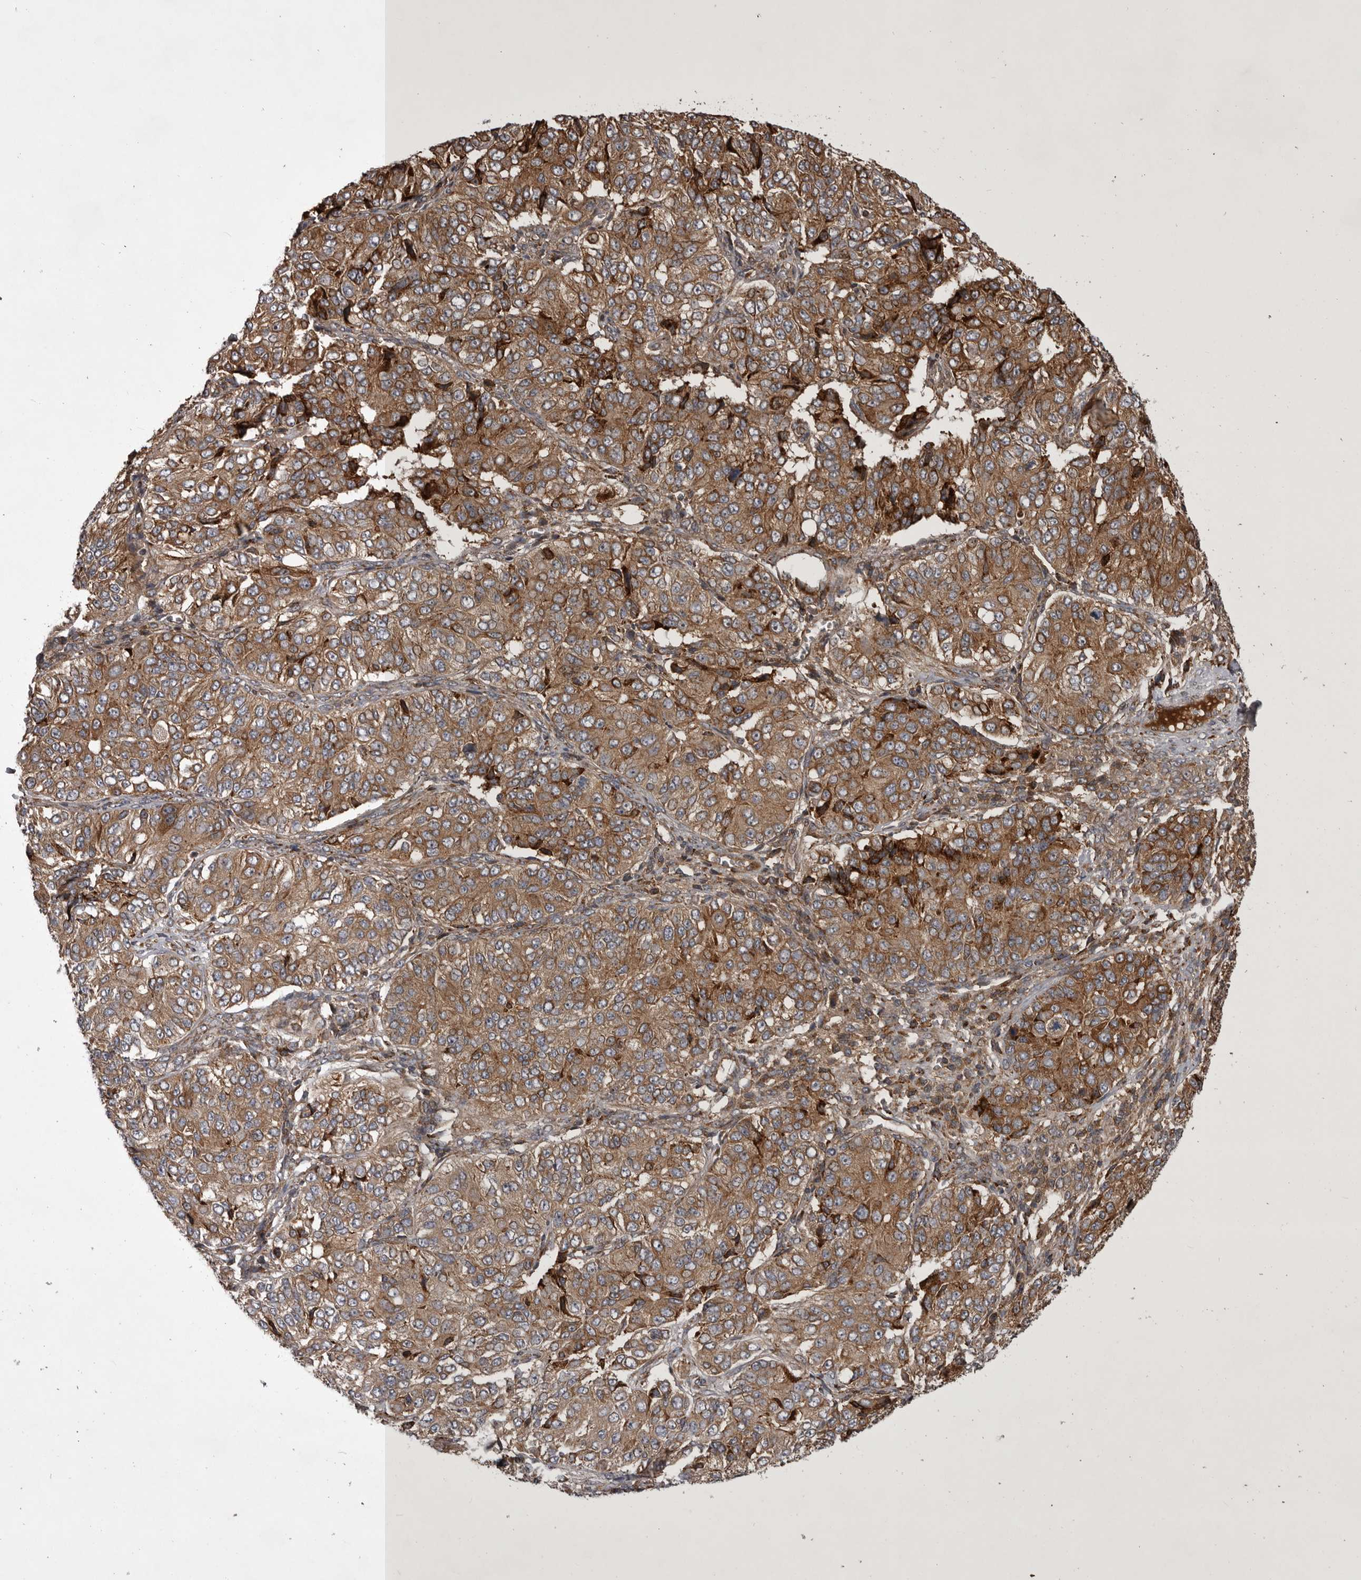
{"staining": {"intensity": "moderate", "quantity": ">75%", "location": "cytoplasmic/membranous"}, "tissue": "ovarian cancer", "cell_type": "Tumor cells", "image_type": "cancer", "snomed": [{"axis": "morphology", "description": "Carcinoma, endometroid"}, {"axis": "topography", "description": "Ovary"}], "caption": "Tumor cells exhibit moderate cytoplasmic/membranous expression in about >75% of cells in ovarian cancer.", "gene": "RAB3GAP2", "patient": {"sex": "female", "age": 51}}